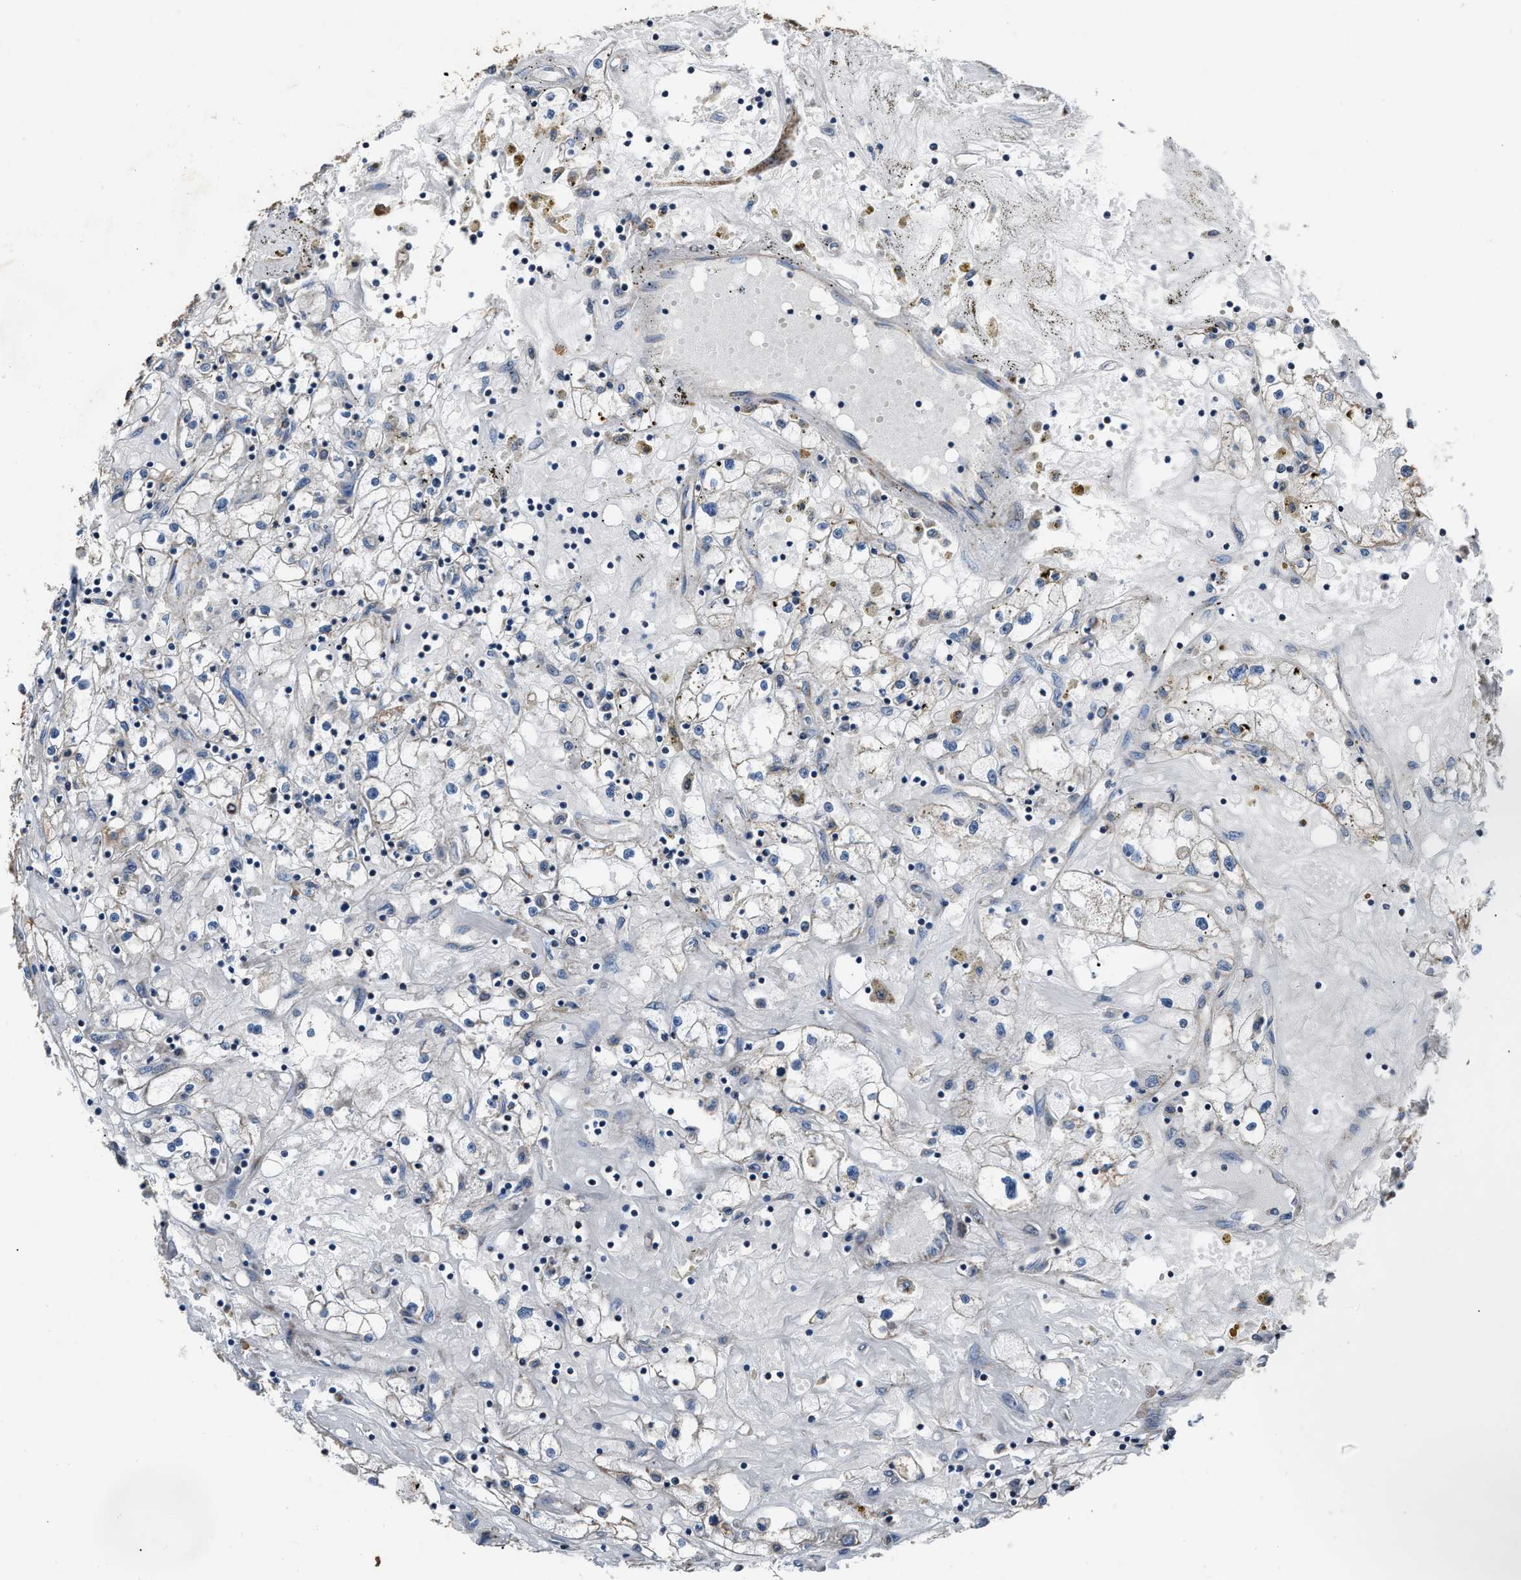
{"staining": {"intensity": "weak", "quantity": "<25%", "location": "cytoplasmic/membranous"}, "tissue": "renal cancer", "cell_type": "Tumor cells", "image_type": "cancer", "snomed": [{"axis": "morphology", "description": "Adenocarcinoma, NOS"}, {"axis": "topography", "description": "Kidney"}], "caption": "Immunohistochemical staining of adenocarcinoma (renal) demonstrates no significant staining in tumor cells.", "gene": "NSUN5", "patient": {"sex": "male", "age": 56}}